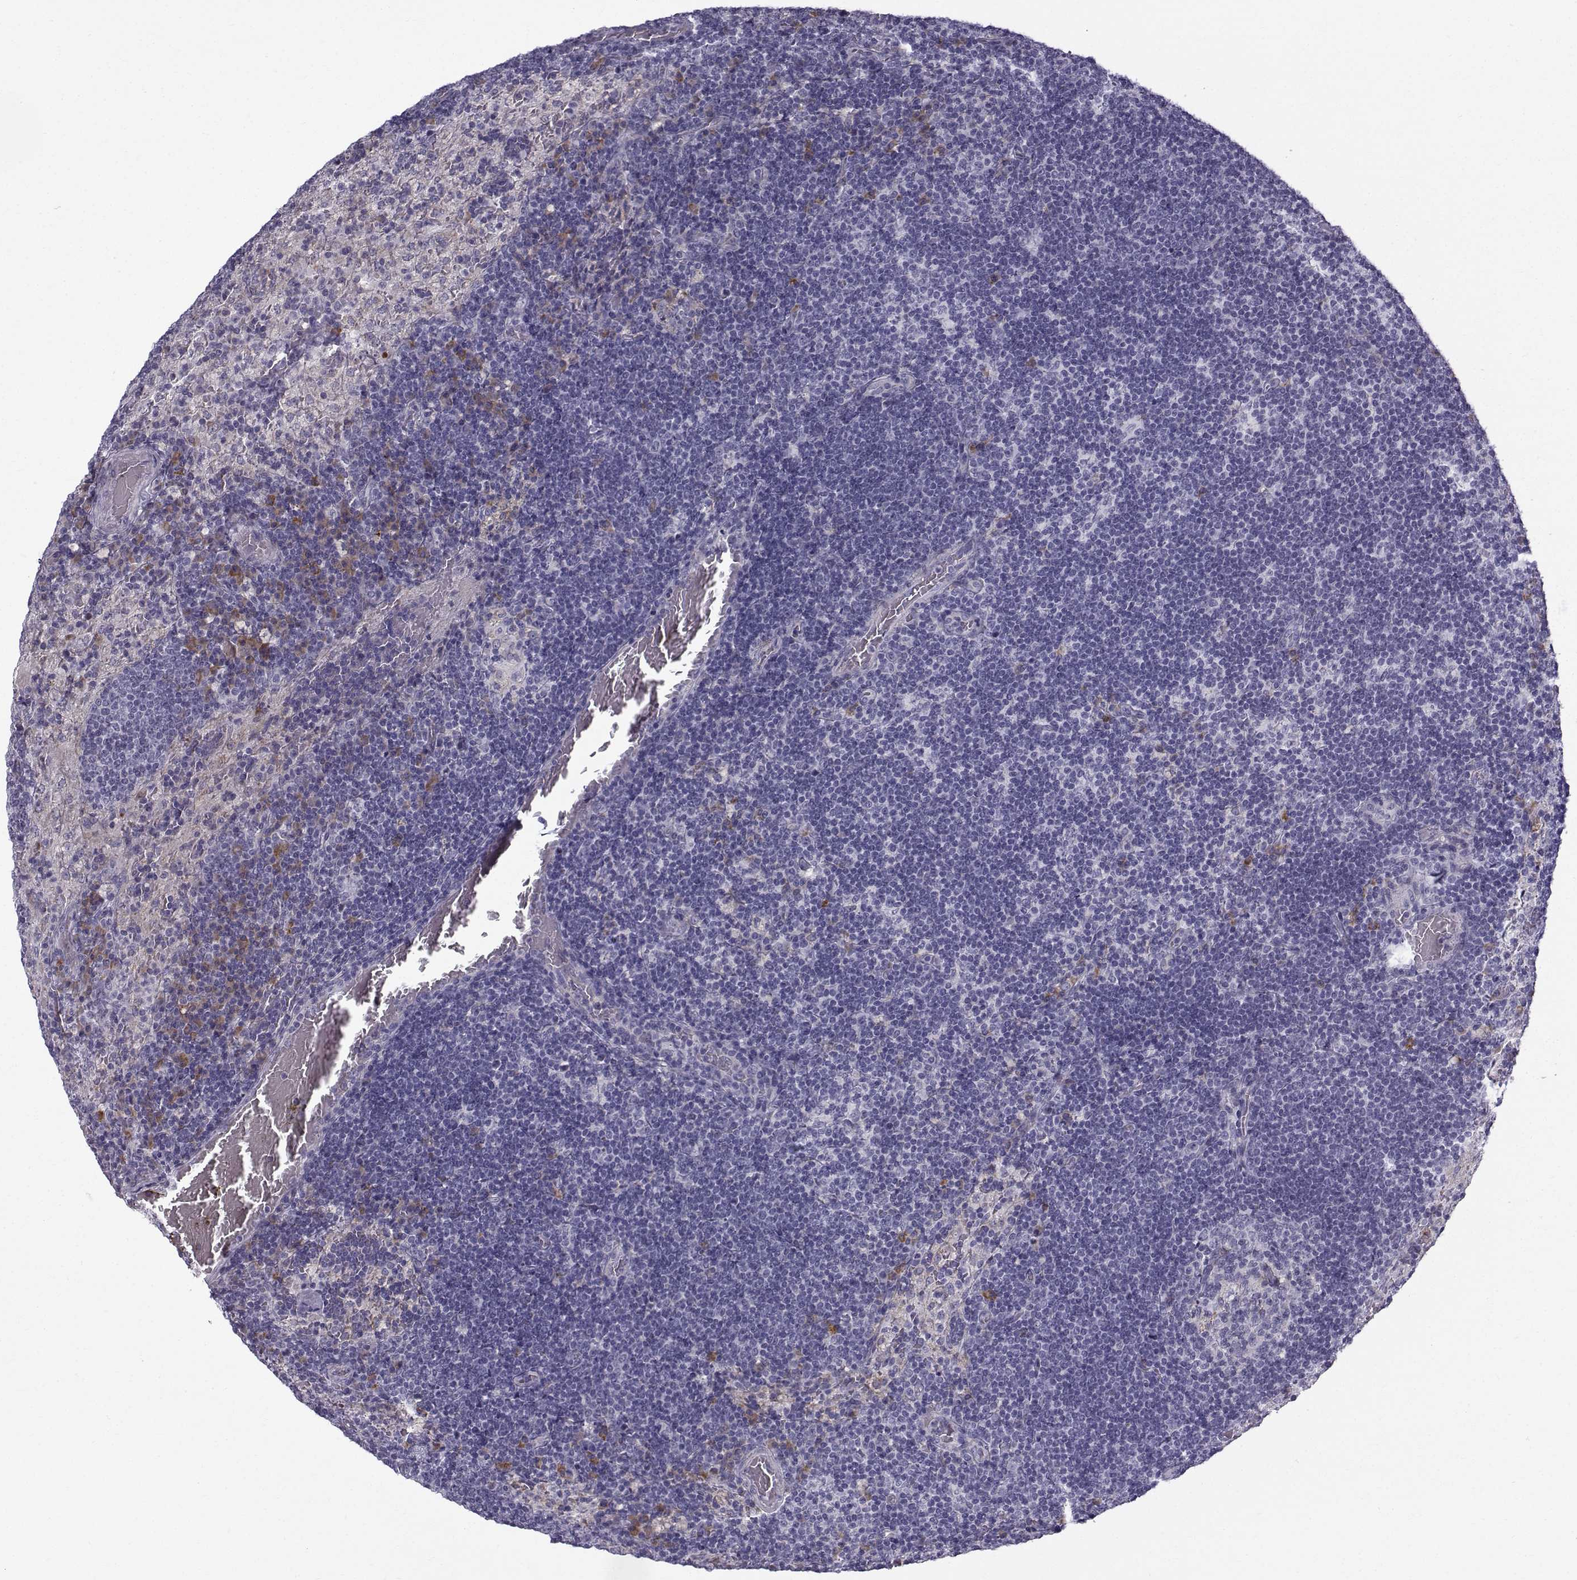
{"staining": {"intensity": "negative", "quantity": "none", "location": "none"}, "tissue": "lymph node", "cell_type": "Germinal center cells", "image_type": "normal", "snomed": [{"axis": "morphology", "description": "Normal tissue, NOS"}, {"axis": "topography", "description": "Lymph node"}], "caption": "IHC histopathology image of unremarkable lymph node: human lymph node stained with DAB (3,3'-diaminobenzidine) displays no significant protein expression in germinal center cells. (Stains: DAB immunohistochemistry with hematoxylin counter stain, Microscopy: brightfield microscopy at high magnification).", "gene": "ROPN1B", "patient": {"sex": "male", "age": 63}}